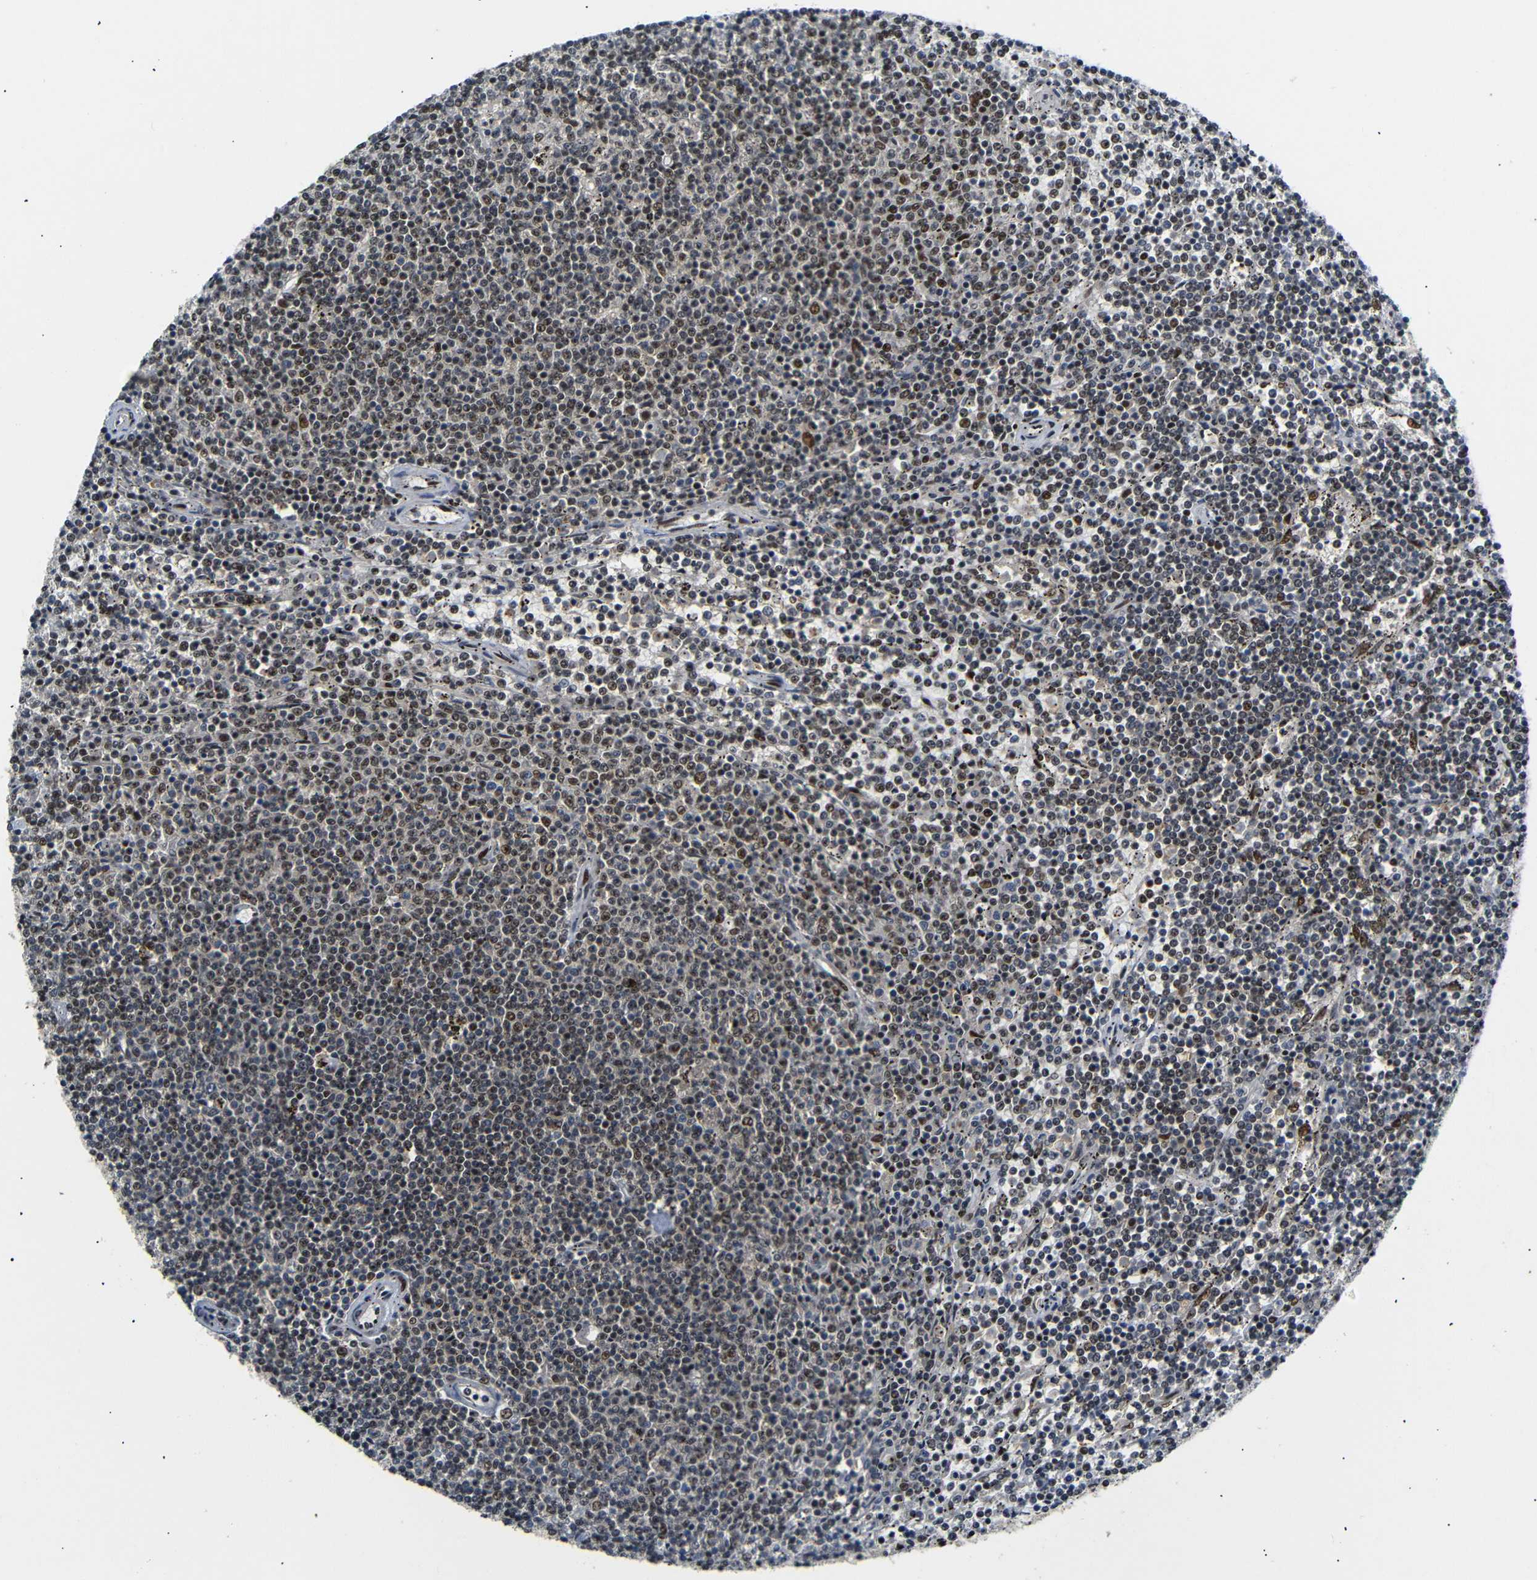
{"staining": {"intensity": "moderate", "quantity": "25%-75%", "location": "nuclear"}, "tissue": "lymphoma", "cell_type": "Tumor cells", "image_type": "cancer", "snomed": [{"axis": "morphology", "description": "Malignant lymphoma, non-Hodgkin's type, Low grade"}, {"axis": "topography", "description": "Spleen"}], "caption": "This is a micrograph of IHC staining of lymphoma, which shows moderate staining in the nuclear of tumor cells.", "gene": "SETDB2", "patient": {"sex": "female", "age": 50}}